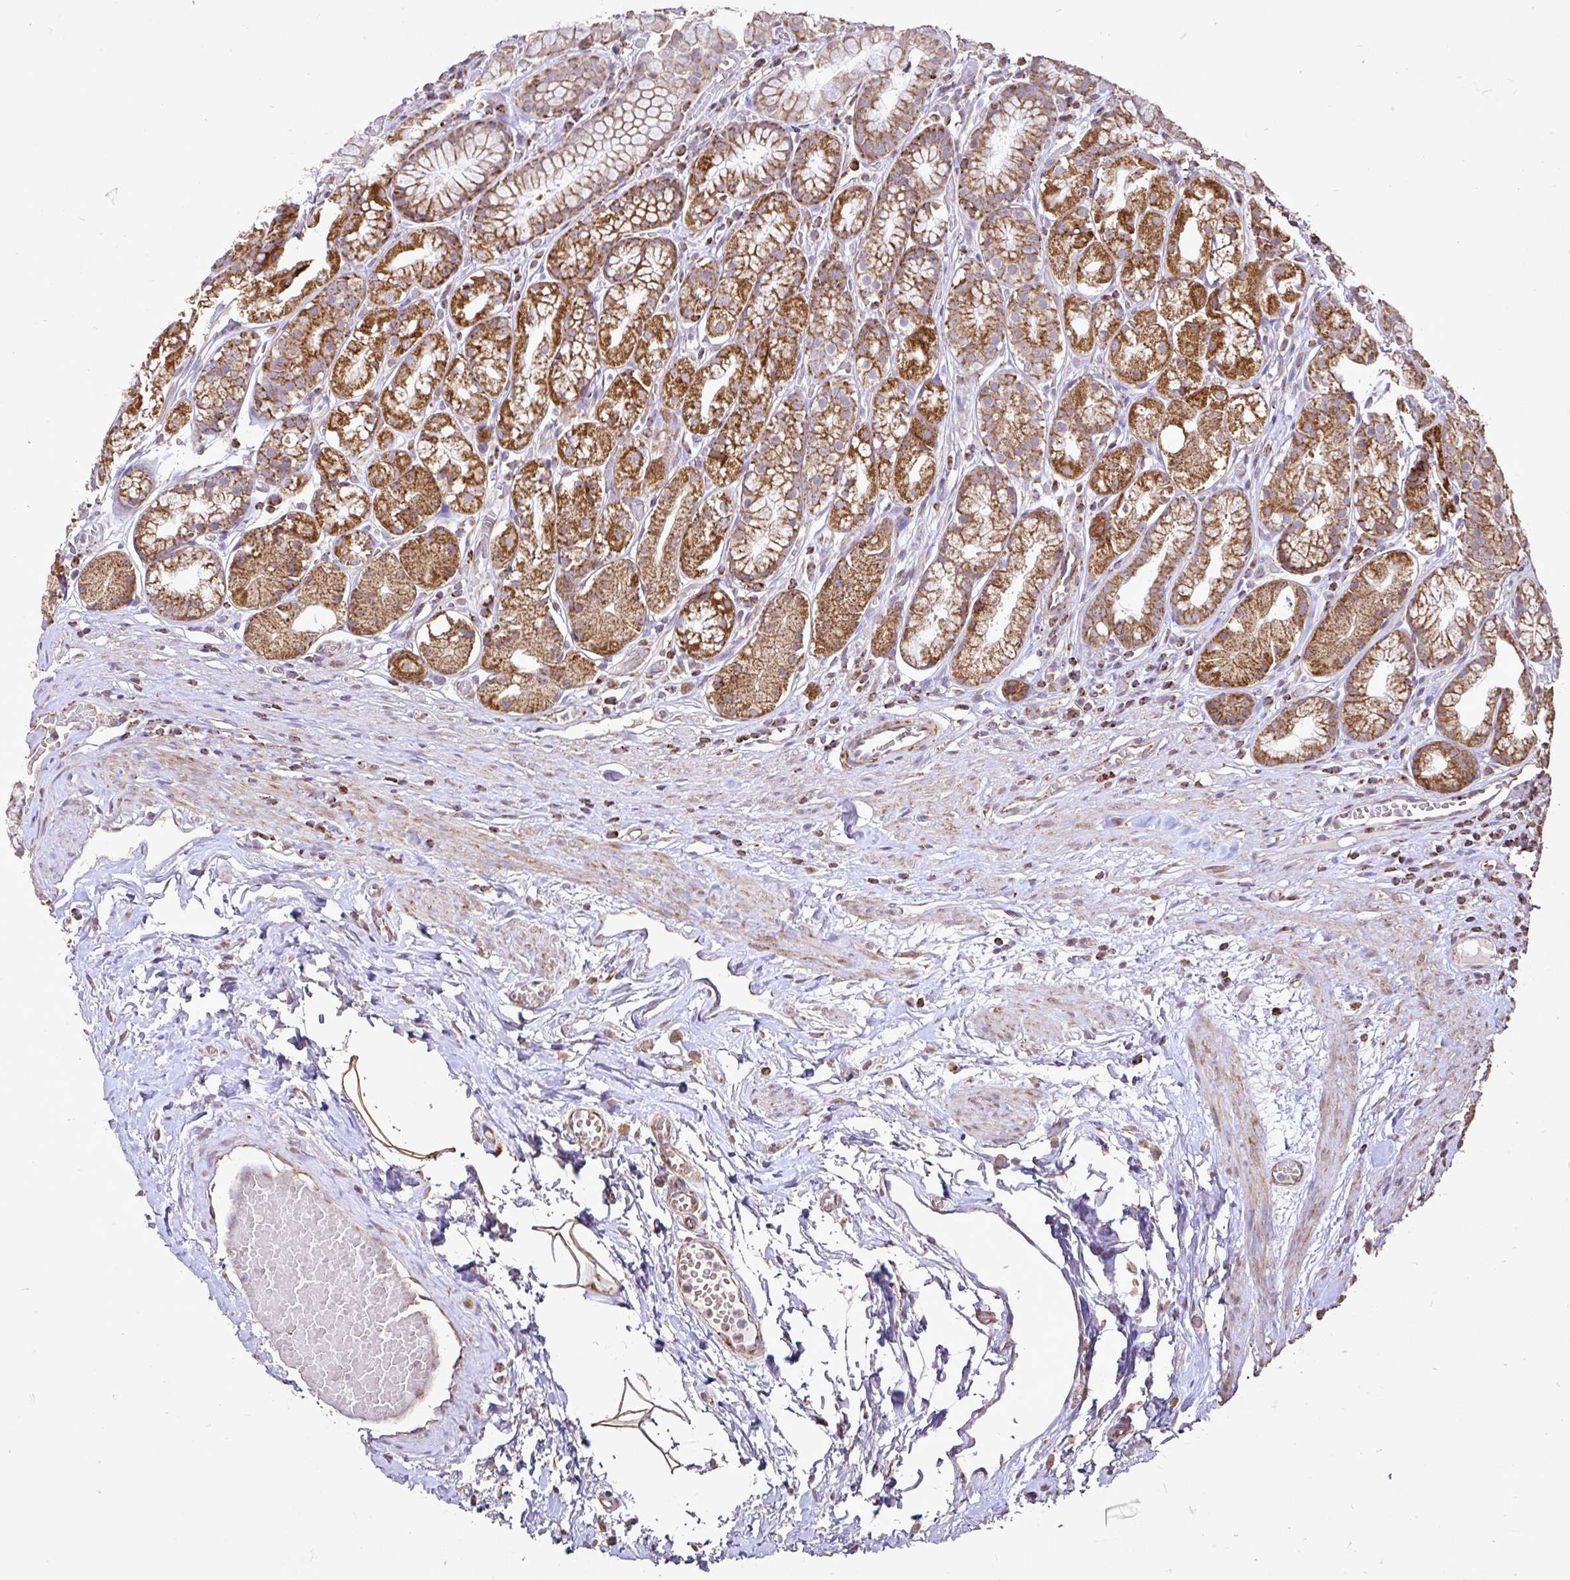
{"staining": {"intensity": "moderate", "quantity": ">75%", "location": "cytoplasmic/membranous"}, "tissue": "stomach", "cell_type": "Glandular cells", "image_type": "normal", "snomed": [{"axis": "morphology", "description": "Normal tissue, NOS"}, {"axis": "topography", "description": "Smooth muscle"}, {"axis": "topography", "description": "Stomach"}], "caption": "The micrograph reveals staining of normal stomach, revealing moderate cytoplasmic/membranous protein staining (brown color) within glandular cells.", "gene": "AGK", "patient": {"sex": "male", "age": 70}}